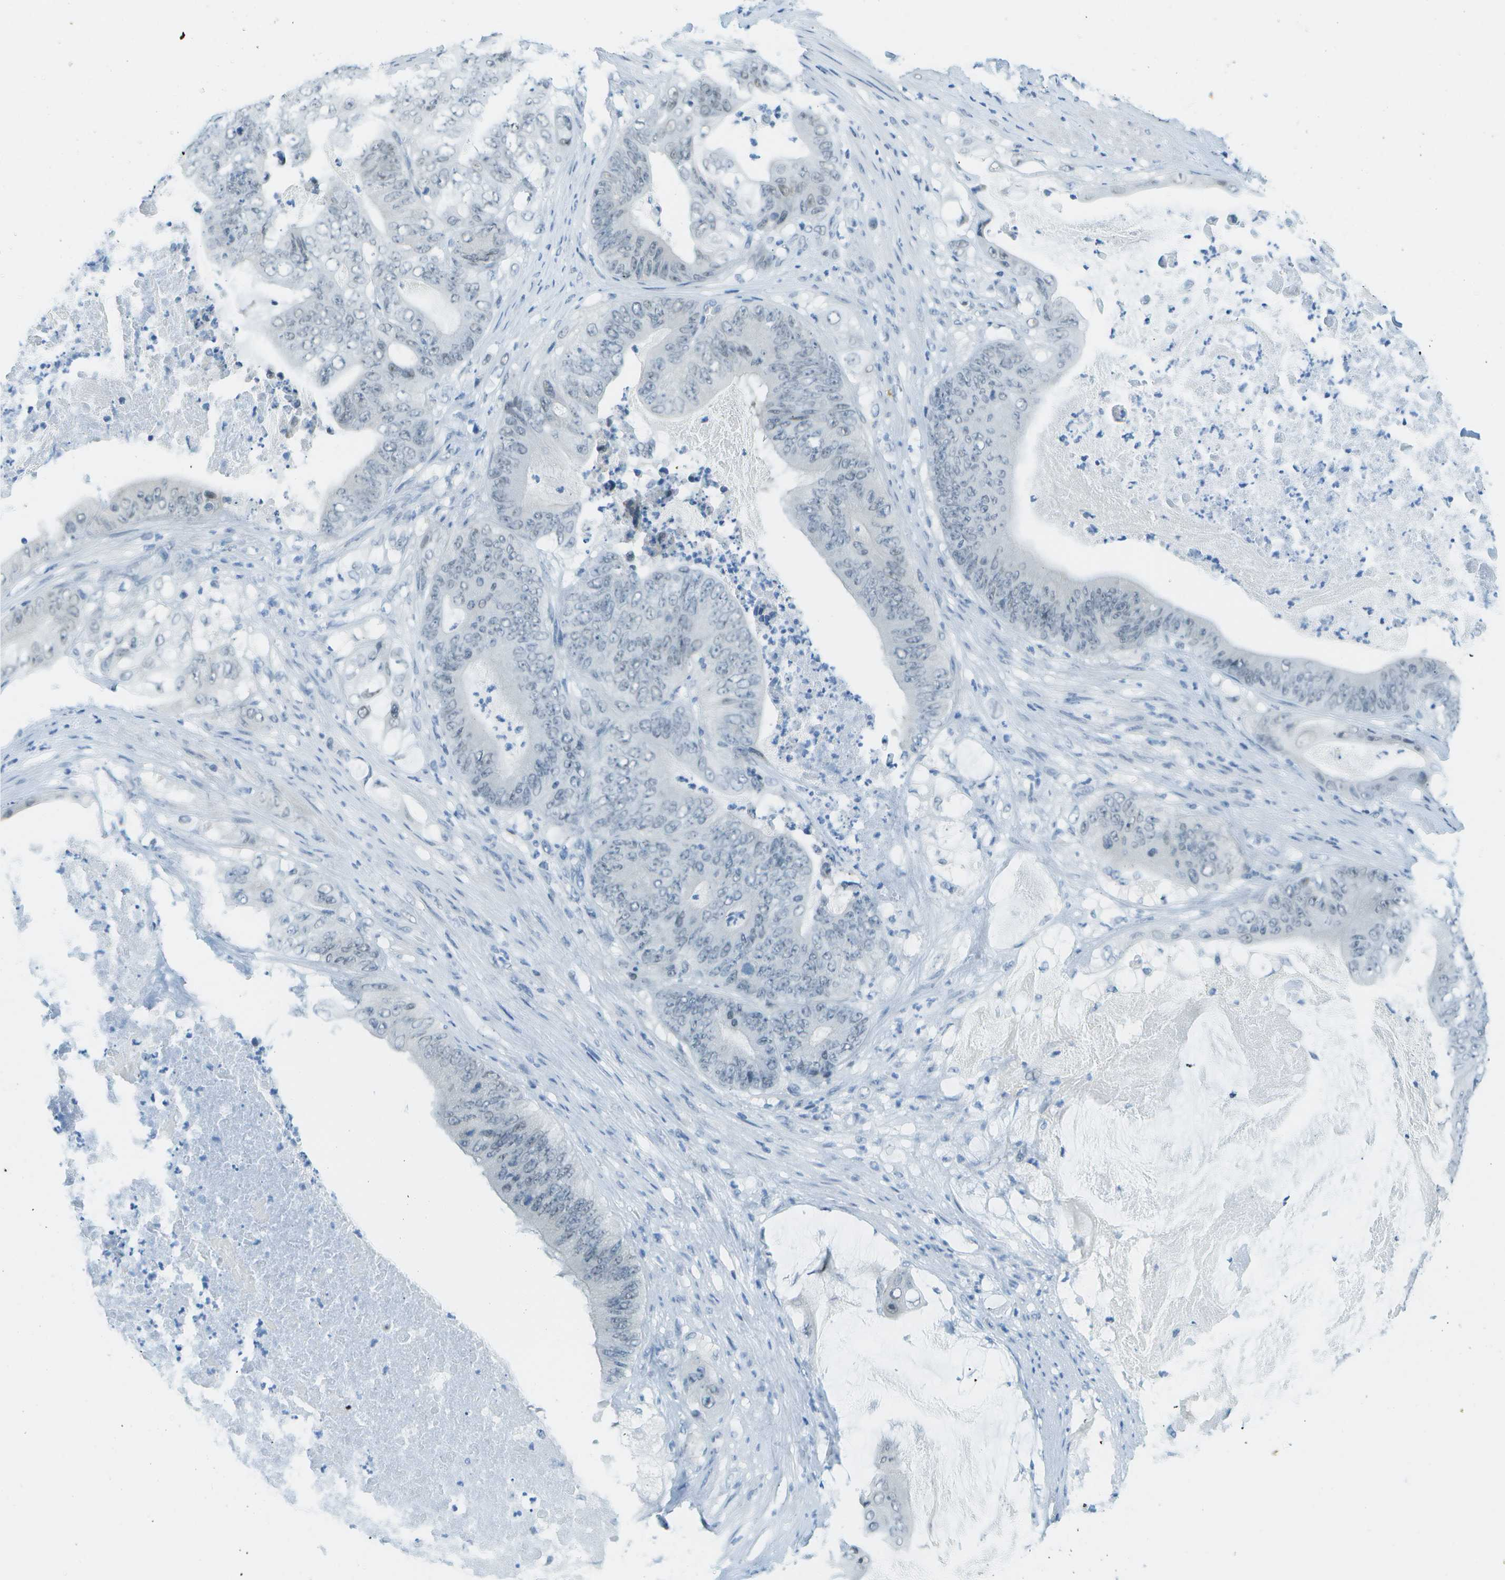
{"staining": {"intensity": "negative", "quantity": "none", "location": "none"}, "tissue": "stomach cancer", "cell_type": "Tumor cells", "image_type": "cancer", "snomed": [{"axis": "morphology", "description": "Adenocarcinoma, NOS"}, {"axis": "topography", "description": "Stomach"}], "caption": "Histopathology image shows no protein positivity in tumor cells of stomach adenocarcinoma tissue.", "gene": "NEK11", "patient": {"sex": "female", "age": 73}}